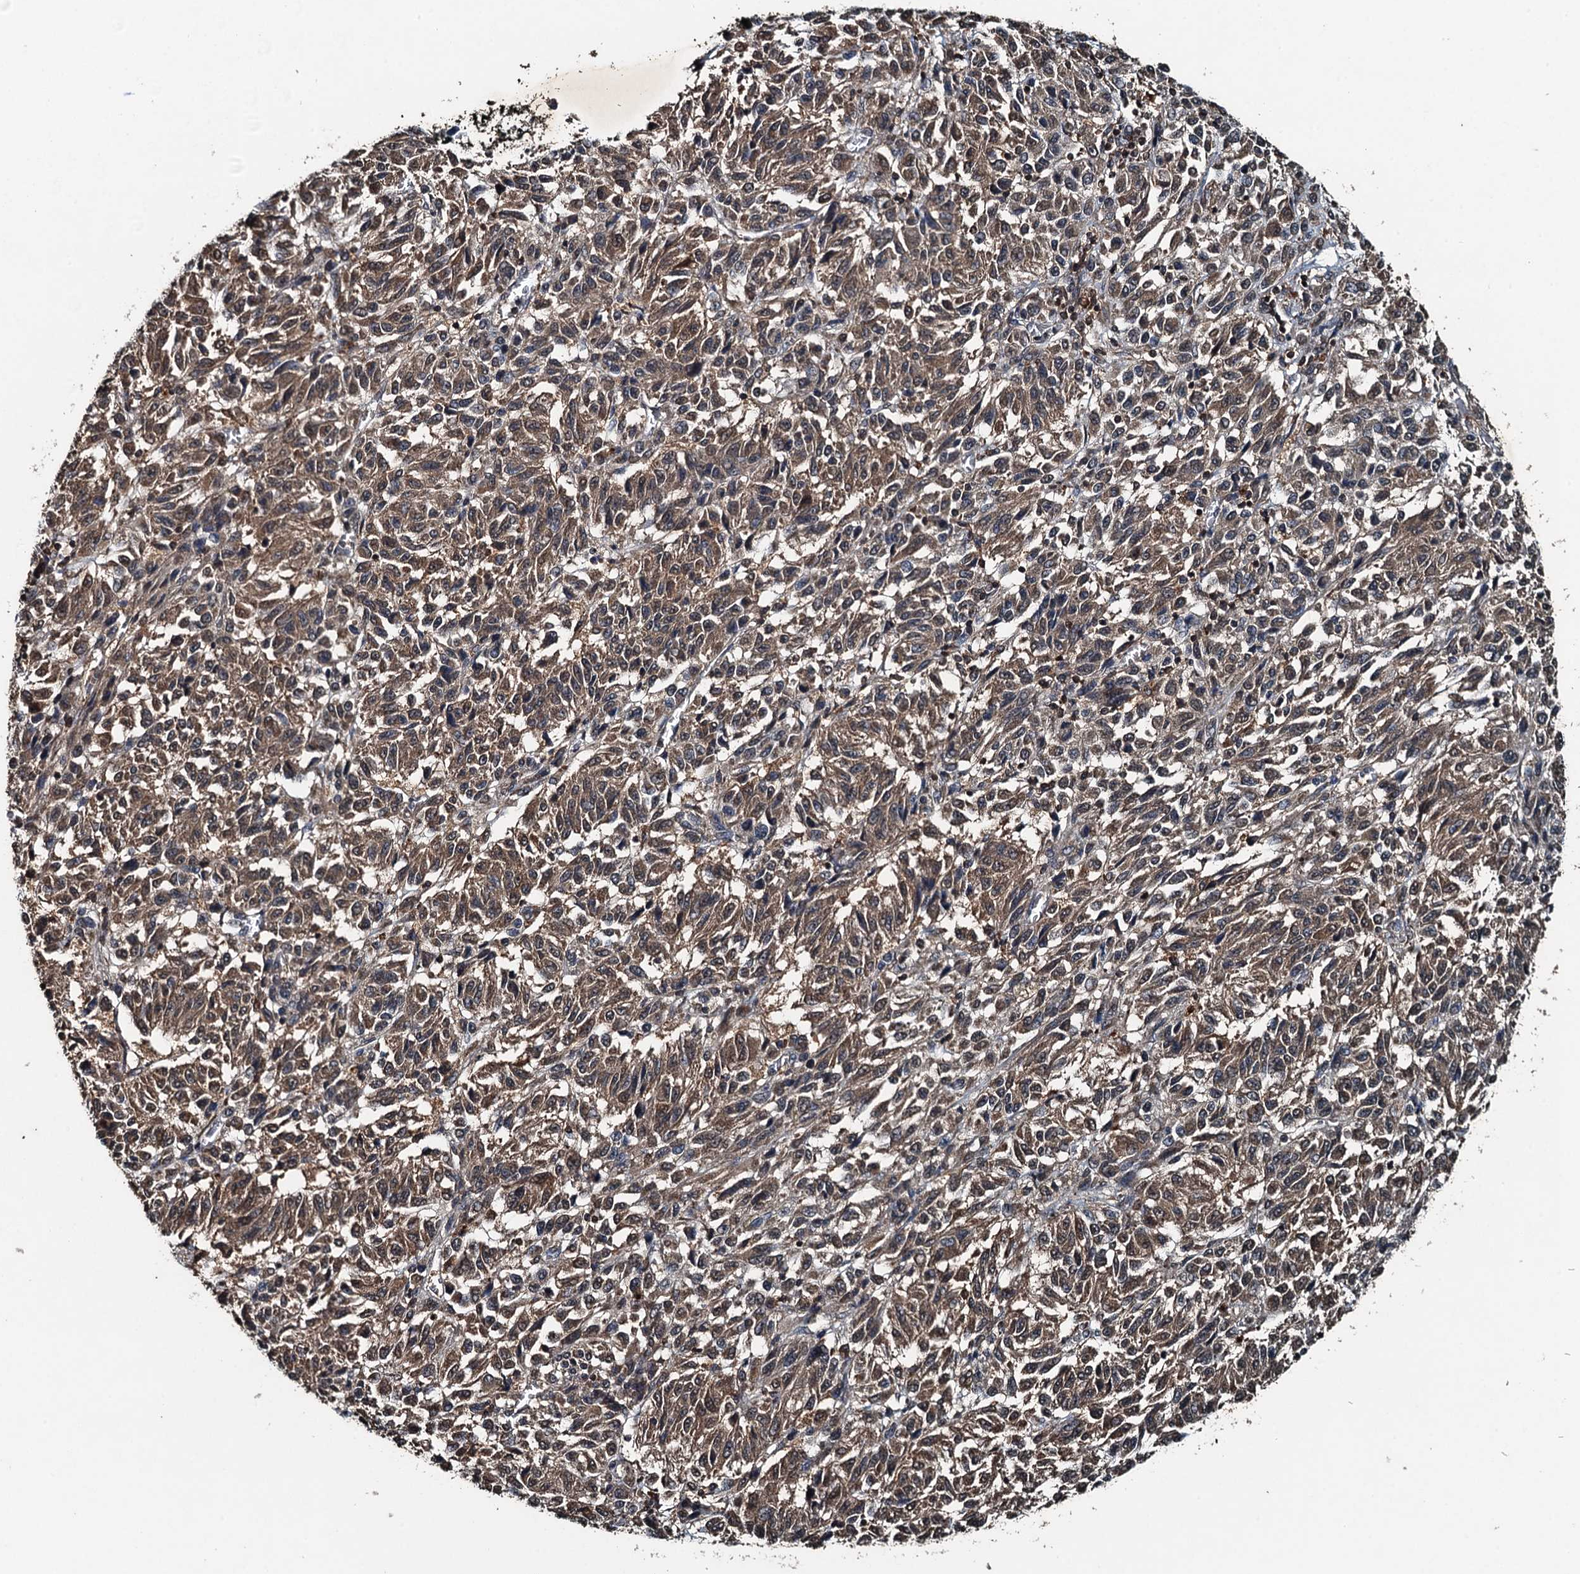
{"staining": {"intensity": "weak", "quantity": ">75%", "location": "cytoplasmic/membranous"}, "tissue": "melanoma", "cell_type": "Tumor cells", "image_type": "cancer", "snomed": [{"axis": "morphology", "description": "Malignant melanoma, Metastatic site"}, {"axis": "topography", "description": "Lung"}], "caption": "A brown stain shows weak cytoplasmic/membranous expression of a protein in human melanoma tumor cells.", "gene": "TCTN1", "patient": {"sex": "male", "age": 64}}